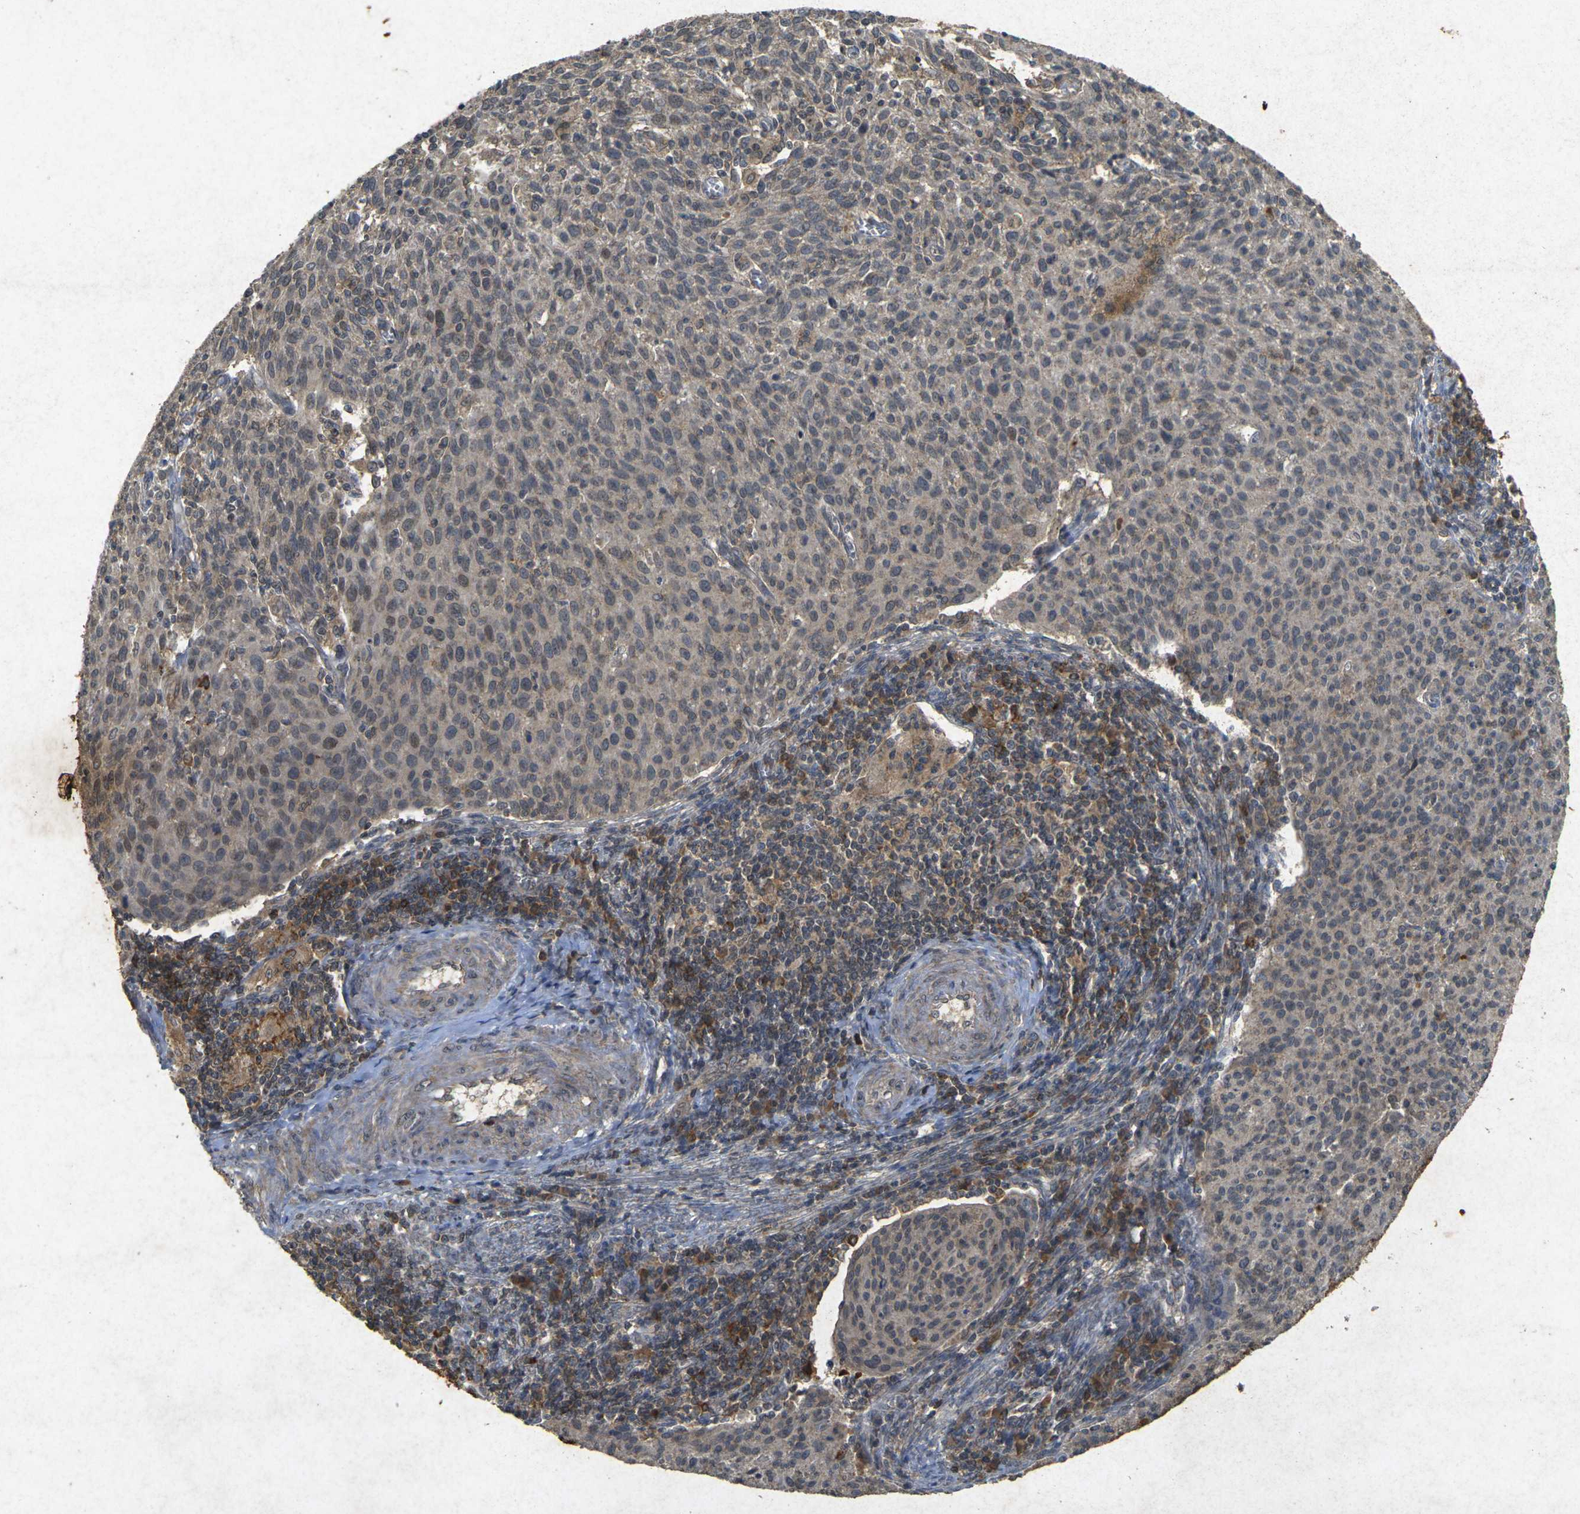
{"staining": {"intensity": "weak", "quantity": "25%-75%", "location": "cytoplasmic/membranous"}, "tissue": "cervical cancer", "cell_type": "Tumor cells", "image_type": "cancer", "snomed": [{"axis": "morphology", "description": "Squamous cell carcinoma, NOS"}, {"axis": "topography", "description": "Cervix"}], "caption": "This photomicrograph shows immunohistochemistry staining of cervical cancer, with low weak cytoplasmic/membranous expression in about 25%-75% of tumor cells.", "gene": "ERN1", "patient": {"sex": "female", "age": 38}}